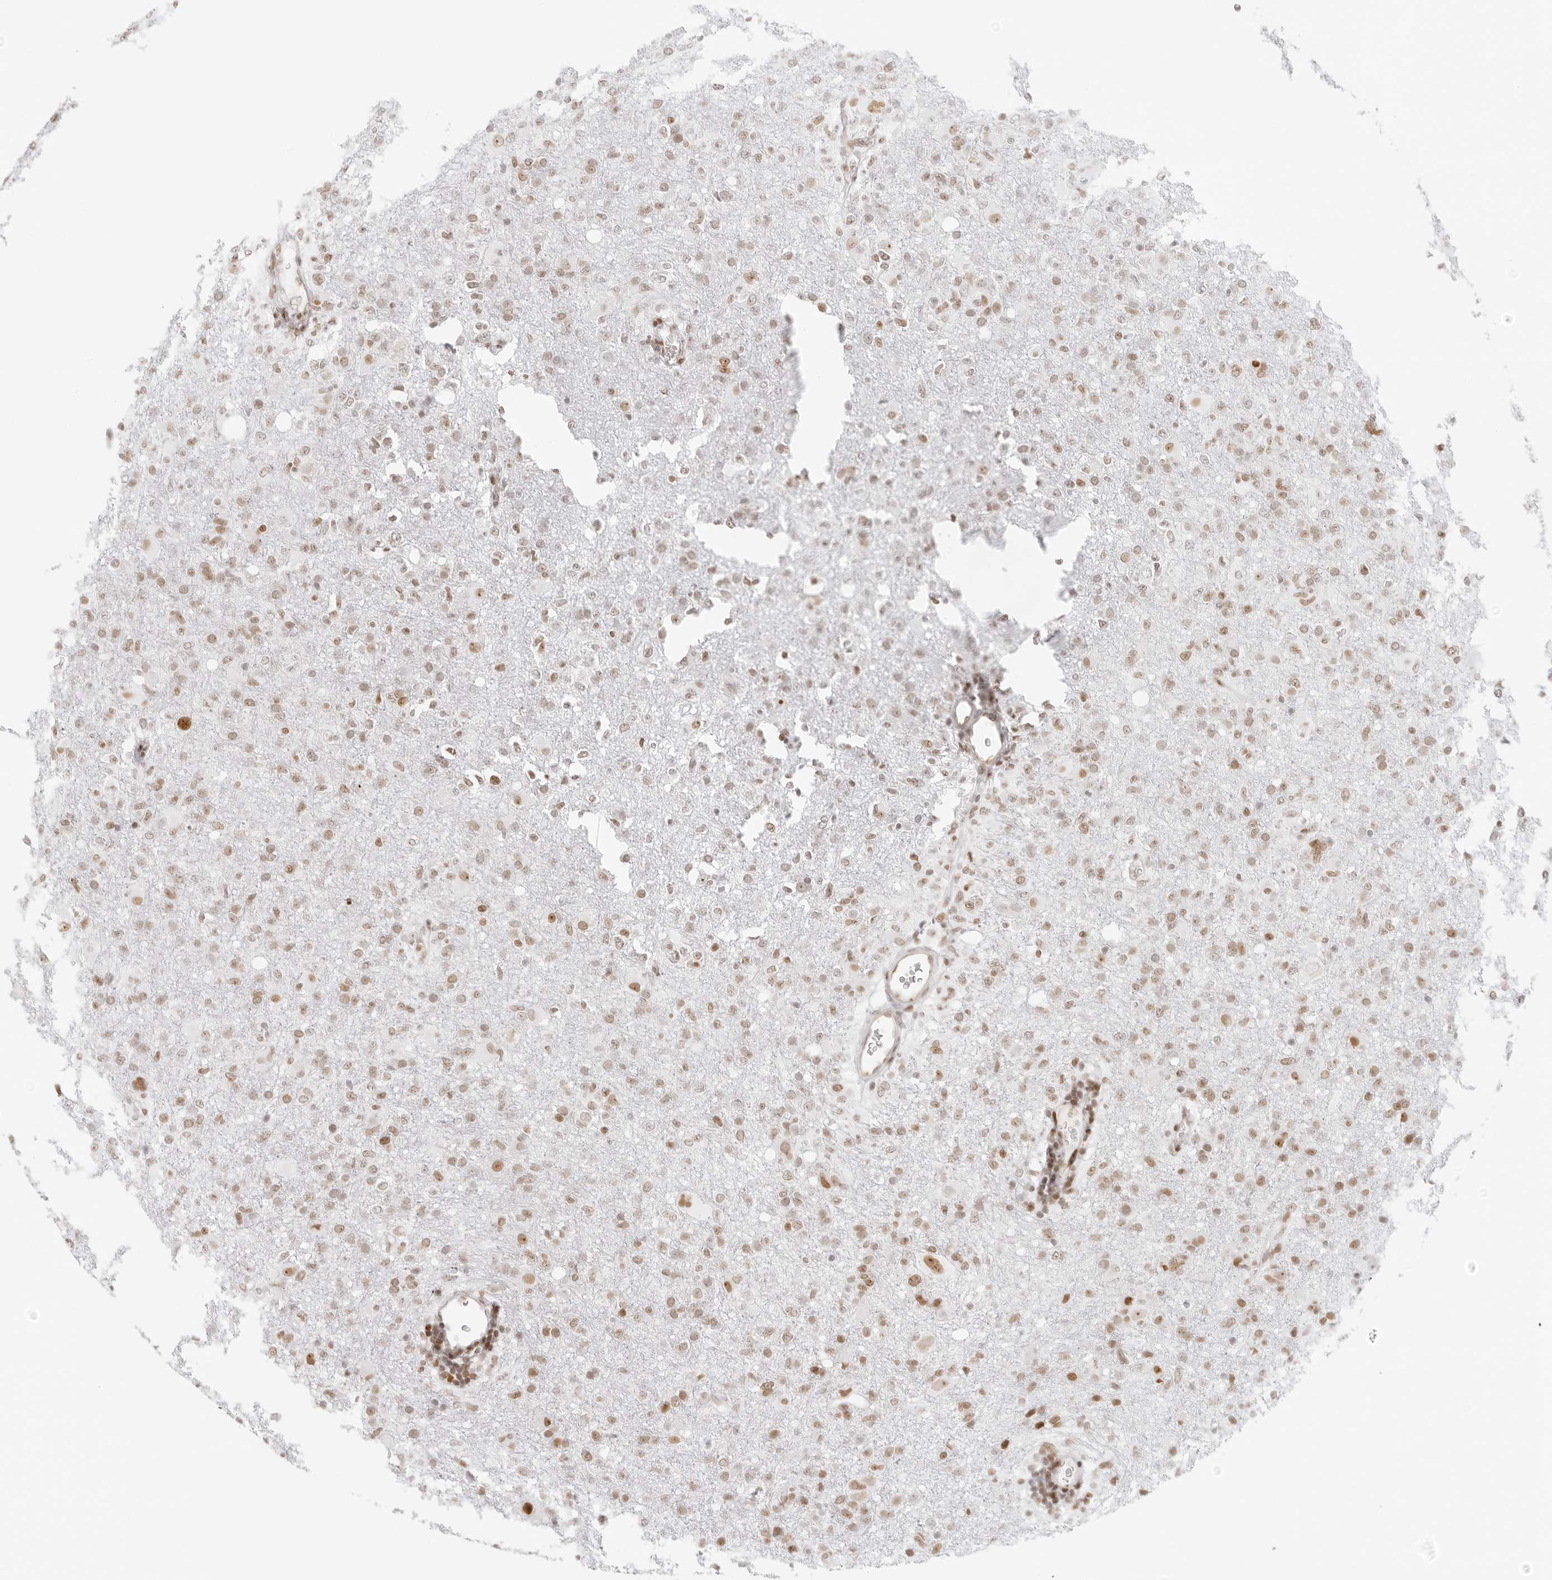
{"staining": {"intensity": "moderate", "quantity": ">75%", "location": "nuclear"}, "tissue": "glioma", "cell_type": "Tumor cells", "image_type": "cancer", "snomed": [{"axis": "morphology", "description": "Glioma, malignant, High grade"}, {"axis": "topography", "description": "Brain"}], "caption": "Immunohistochemical staining of human glioma demonstrates moderate nuclear protein positivity in approximately >75% of tumor cells.", "gene": "RCC1", "patient": {"sex": "female", "age": 57}}